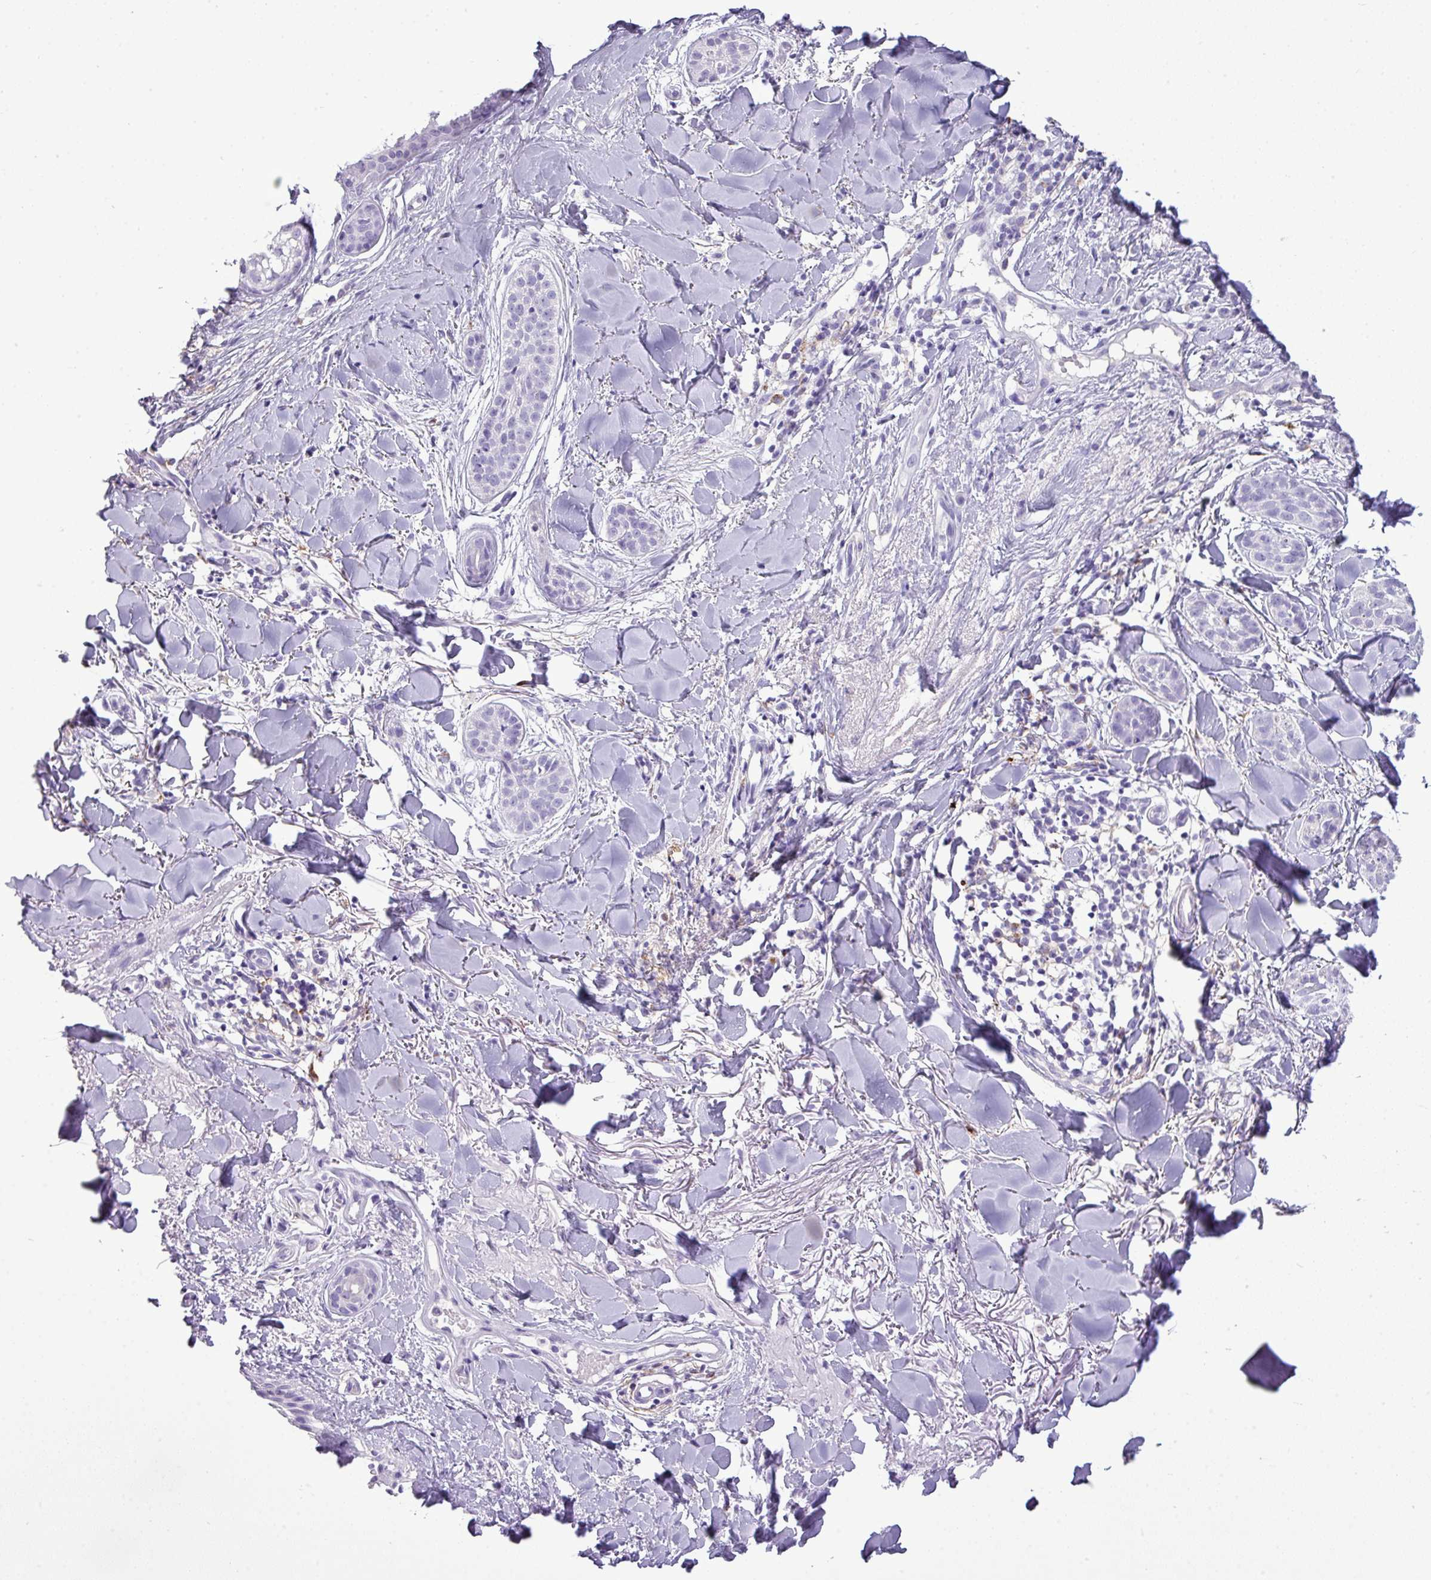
{"staining": {"intensity": "negative", "quantity": "none", "location": "none"}, "tissue": "skin cancer", "cell_type": "Tumor cells", "image_type": "cancer", "snomed": [{"axis": "morphology", "description": "Basal cell carcinoma"}, {"axis": "topography", "description": "Skin"}], "caption": "IHC histopathology image of human skin basal cell carcinoma stained for a protein (brown), which shows no staining in tumor cells.", "gene": "RBMXL2", "patient": {"sex": "male", "age": 52}}